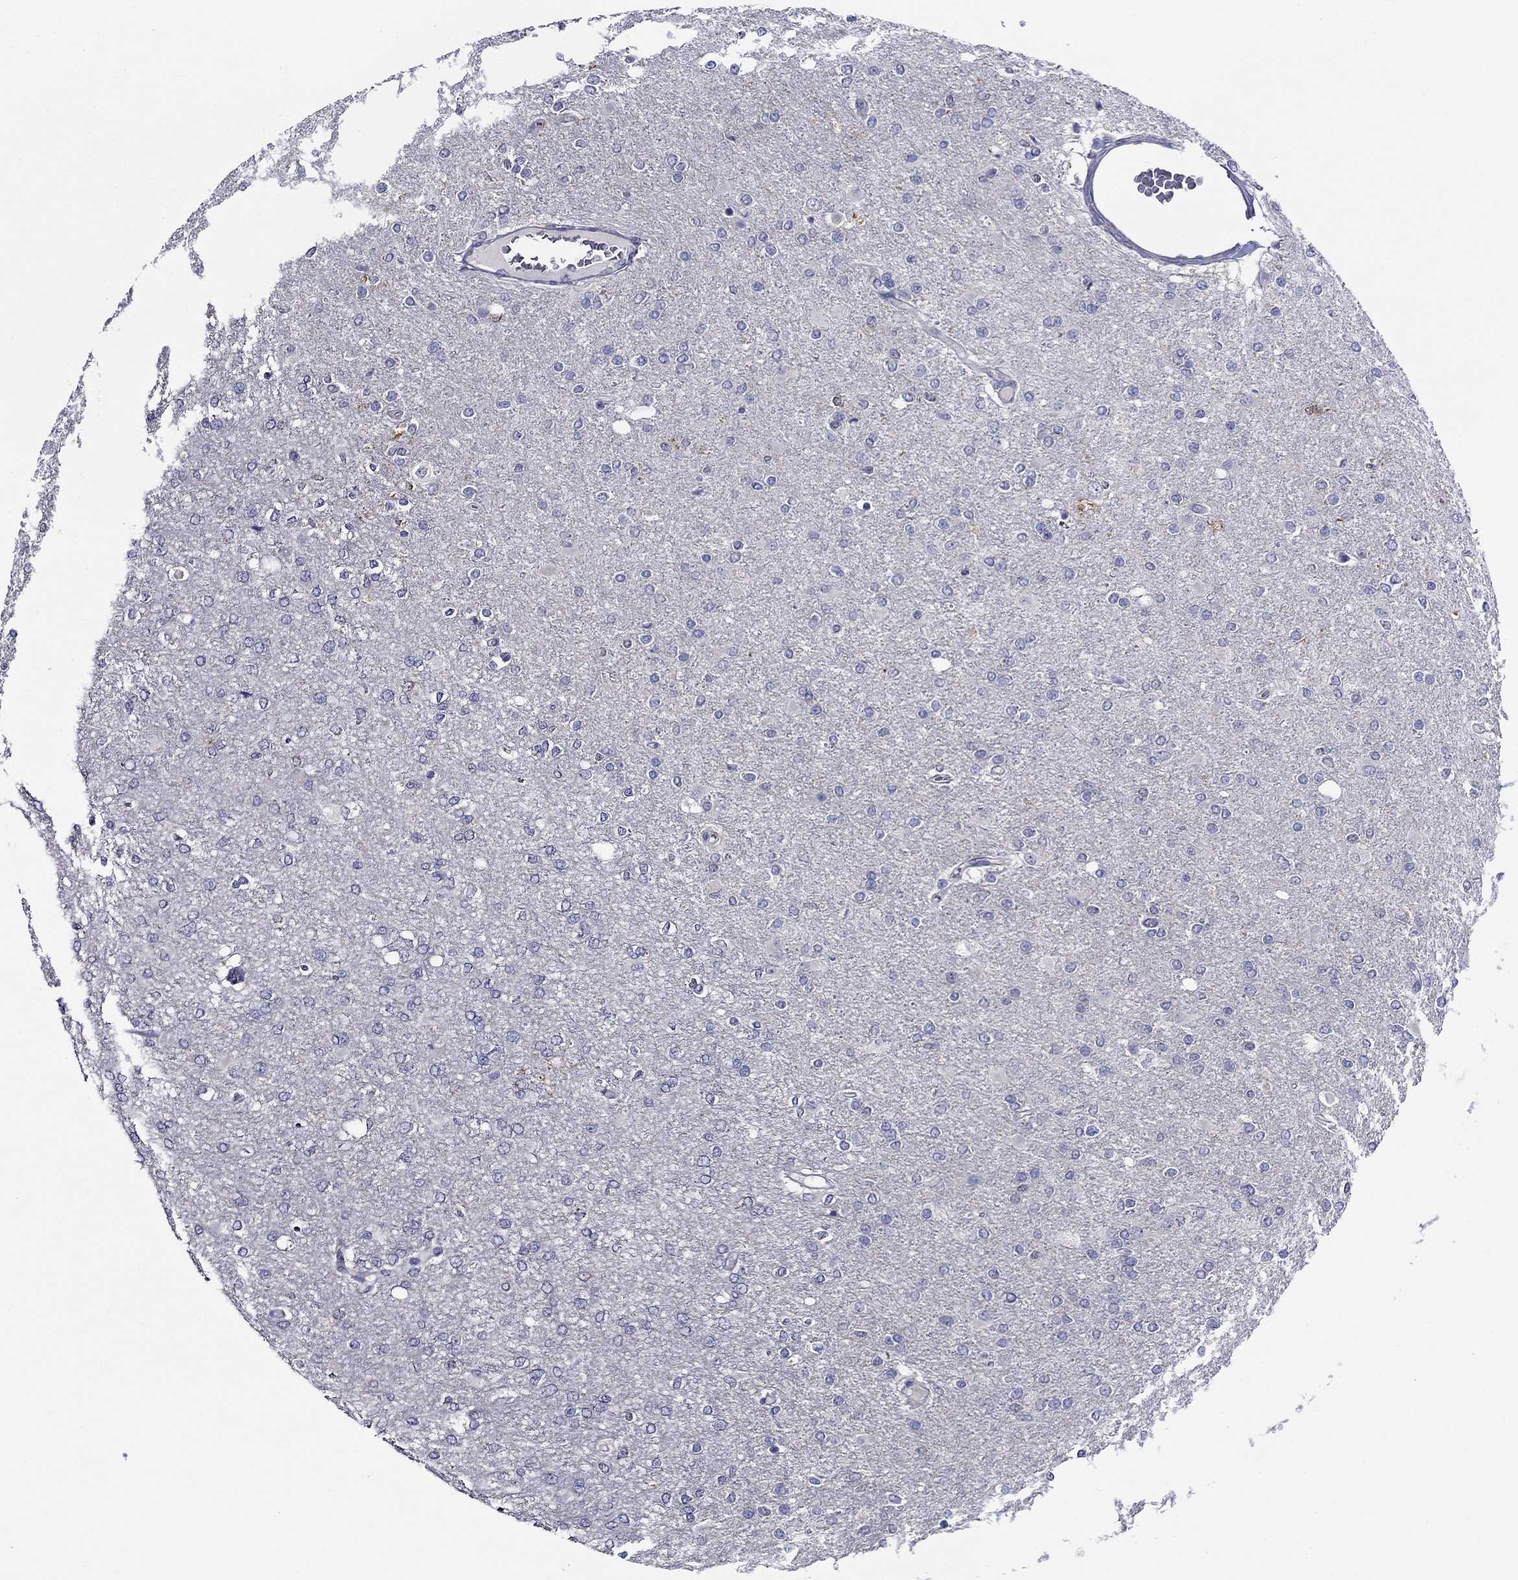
{"staining": {"intensity": "negative", "quantity": "none", "location": "none"}, "tissue": "glioma", "cell_type": "Tumor cells", "image_type": "cancer", "snomed": [{"axis": "morphology", "description": "Glioma, malignant, High grade"}, {"axis": "topography", "description": "Cerebral cortex"}], "caption": "A micrograph of human malignant glioma (high-grade) is negative for staining in tumor cells.", "gene": "POU2F2", "patient": {"sex": "male", "age": 70}}